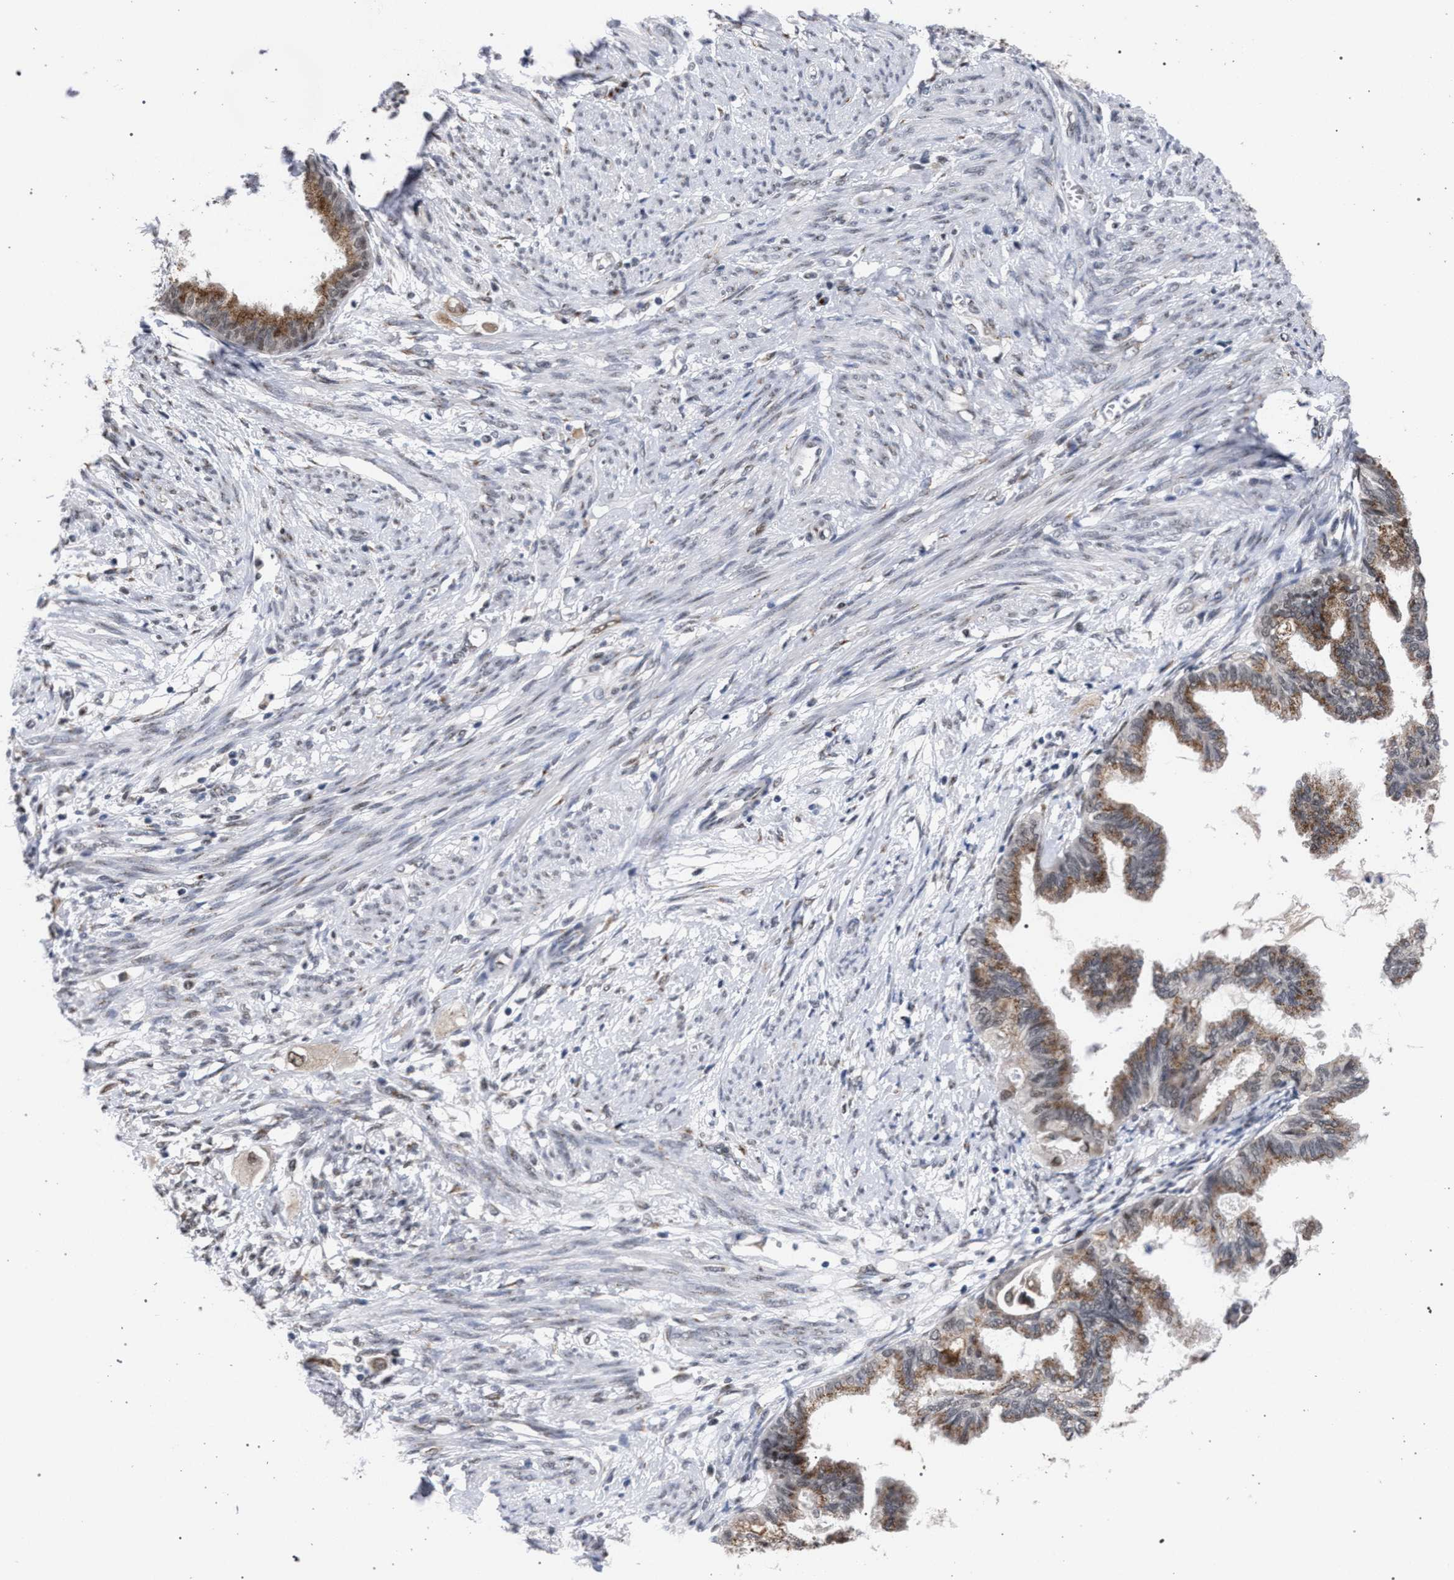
{"staining": {"intensity": "moderate", "quantity": ">75%", "location": "cytoplasmic/membranous"}, "tissue": "cervical cancer", "cell_type": "Tumor cells", "image_type": "cancer", "snomed": [{"axis": "morphology", "description": "Normal tissue, NOS"}, {"axis": "morphology", "description": "Adenocarcinoma, NOS"}, {"axis": "topography", "description": "Cervix"}, {"axis": "topography", "description": "Endometrium"}], "caption": "DAB immunohistochemical staining of cervical cancer (adenocarcinoma) exhibits moderate cytoplasmic/membranous protein expression in approximately >75% of tumor cells.", "gene": "GOLGA2", "patient": {"sex": "female", "age": 86}}